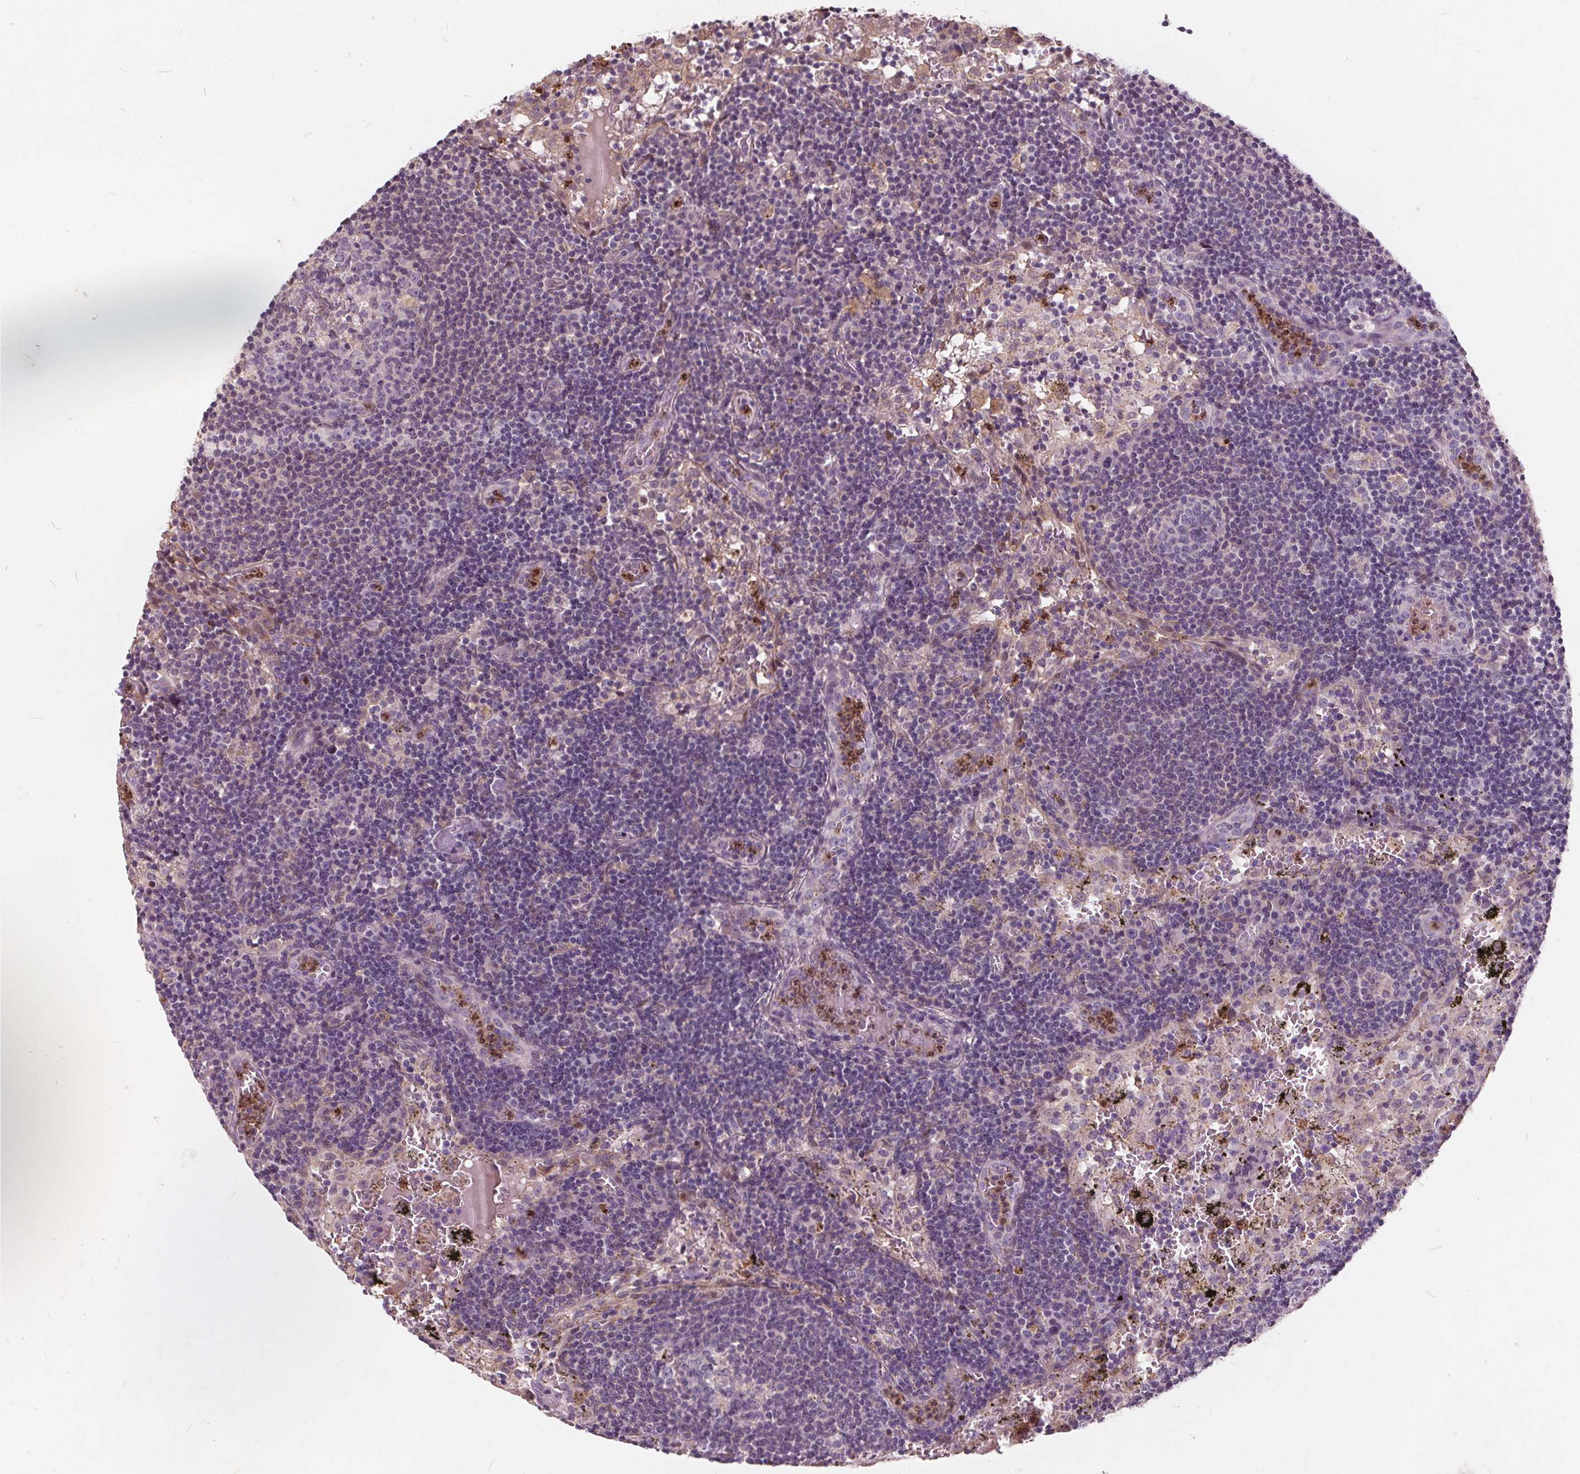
{"staining": {"intensity": "negative", "quantity": "none", "location": "none"}, "tissue": "lymph node", "cell_type": "Germinal center cells", "image_type": "normal", "snomed": [{"axis": "morphology", "description": "Normal tissue, NOS"}, {"axis": "topography", "description": "Lymph node"}], "caption": "Unremarkable lymph node was stained to show a protein in brown. There is no significant expression in germinal center cells. (Brightfield microscopy of DAB (3,3'-diaminobenzidine) immunohistochemistry at high magnification).", "gene": "HAAO", "patient": {"sex": "male", "age": 62}}